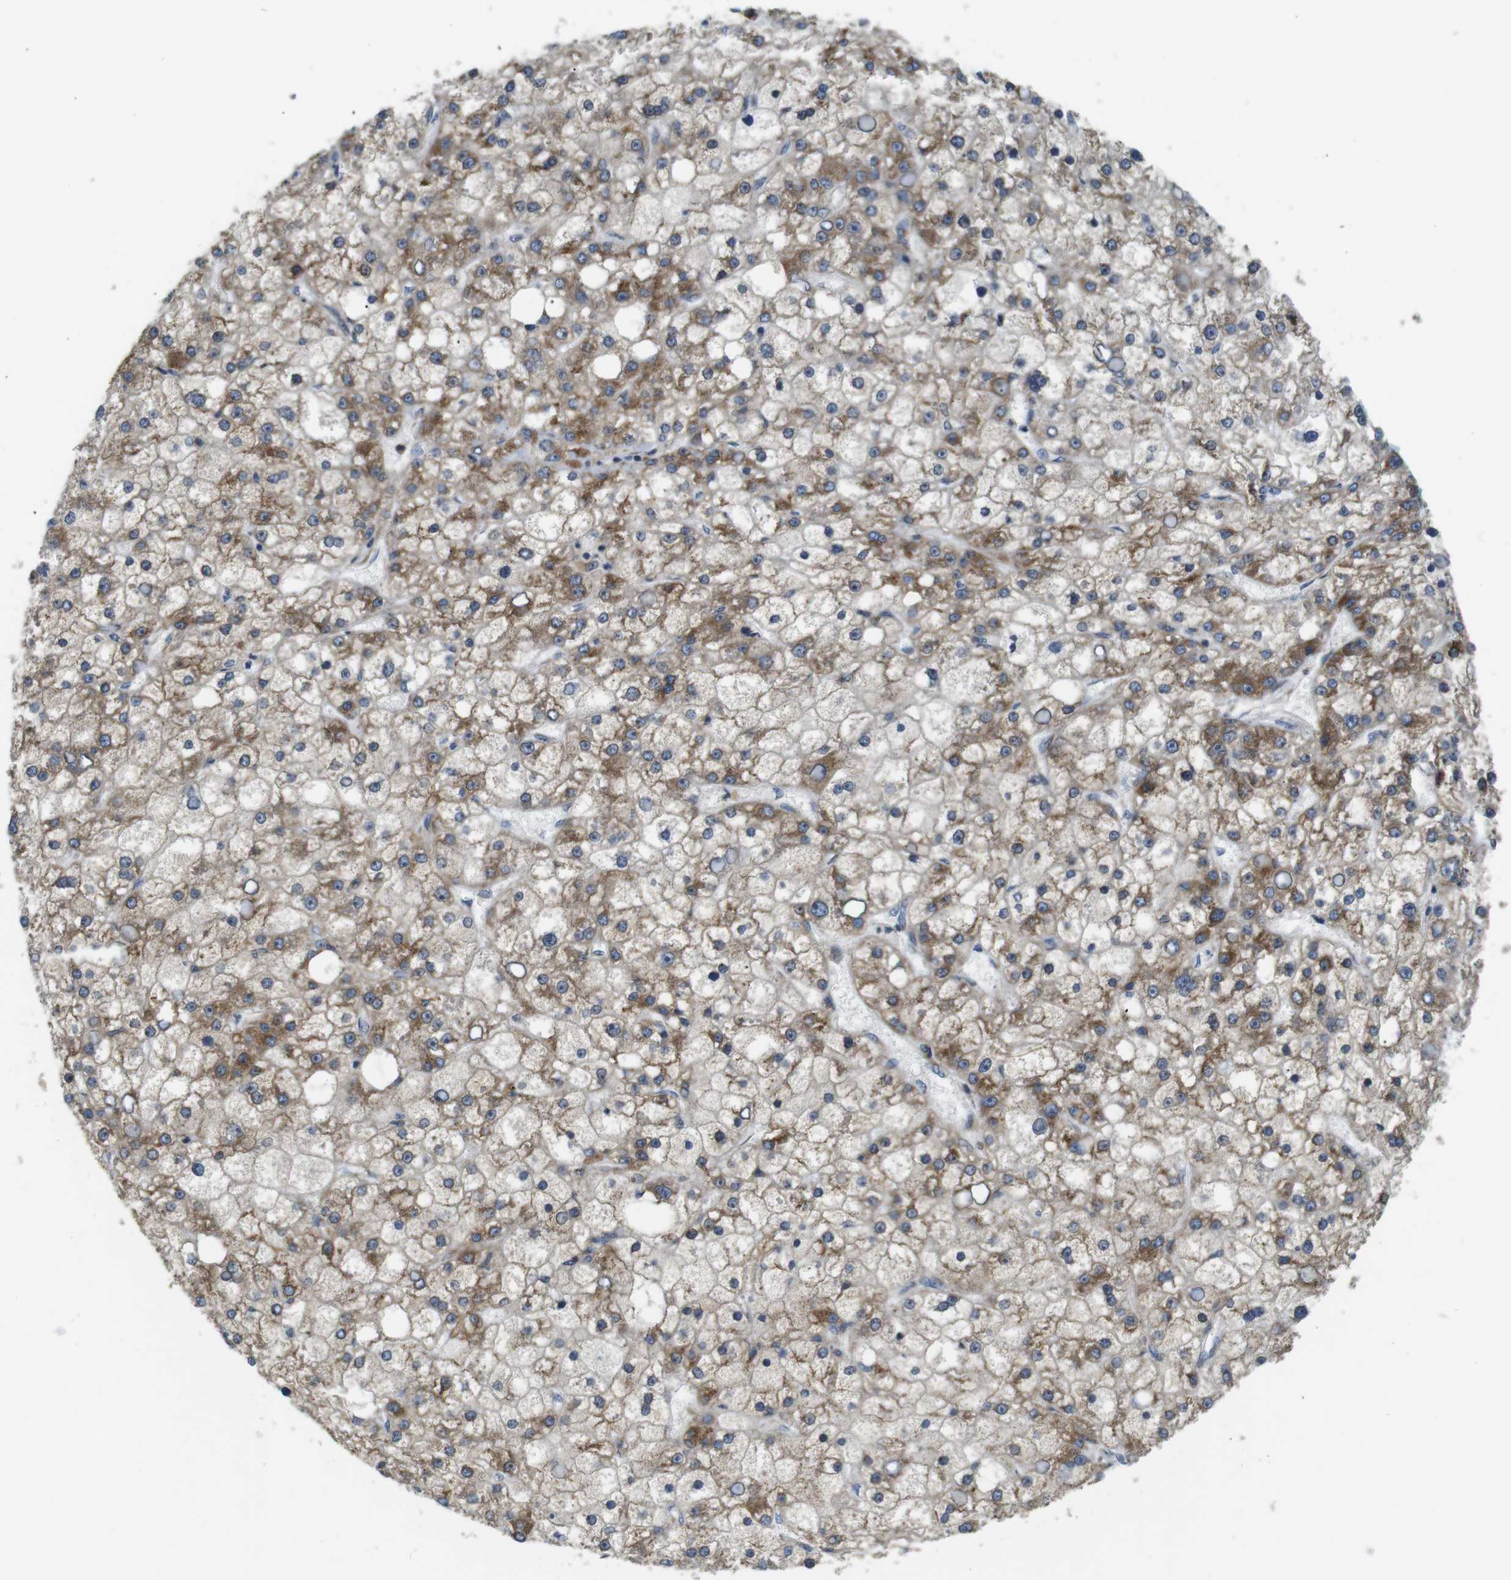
{"staining": {"intensity": "weak", "quantity": ">75%", "location": "cytoplasmic/membranous"}, "tissue": "liver cancer", "cell_type": "Tumor cells", "image_type": "cancer", "snomed": [{"axis": "morphology", "description": "Carcinoma, Hepatocellular, NOS"}, {"axis": "topography", "description": "Liver"}], "caption": "Immunohistochemical staining of human liver cancer (hepatocellular carcinoma) reveals weak cytoplasmic/membranous protein expression in approximately >75% of tumor cells.", "gene": "TMEM143", "patient": {"sex": "male", "age": 67}}